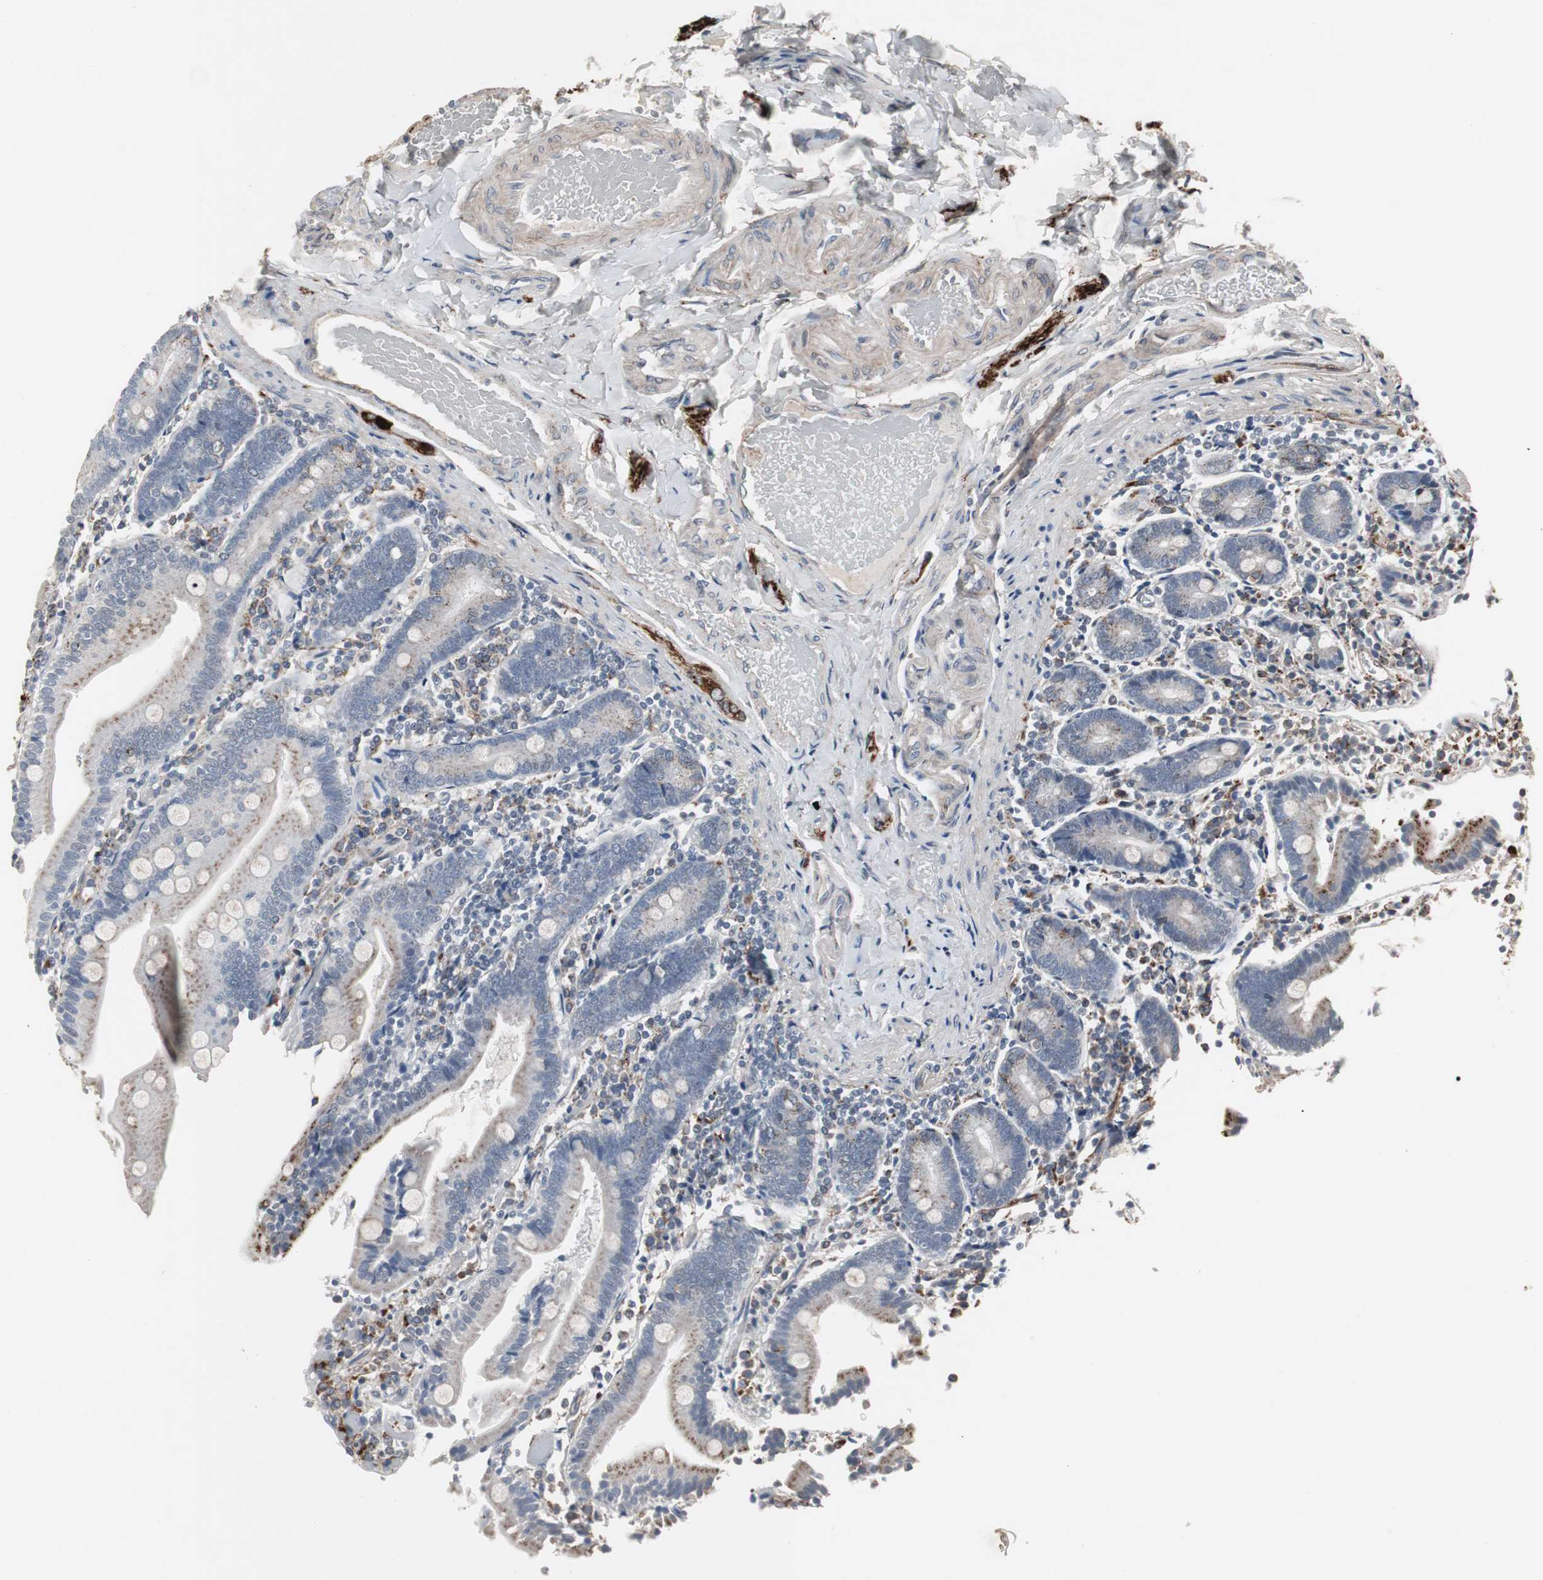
{"staining": {"intensity": "strong", "quantity": ">75%", "location": "cytoplasmic/membranous"}, "tissue": "duodenum", "cell_type": "Glandular cells", "image_type": "normal", "snomed": [{"axis": "morphology", "description": "Normal tissue, NOS"}, {"axis": "topography", "description": "Duodenum"}], "caption": "Strong cytoplasmic/membranous staining for a protein is appreciated in approximately >75% of glandular cells of unremarkable duodenum using IHC.", "gene": "GBA1", "patient": {"sex": "female", "age": 53}}